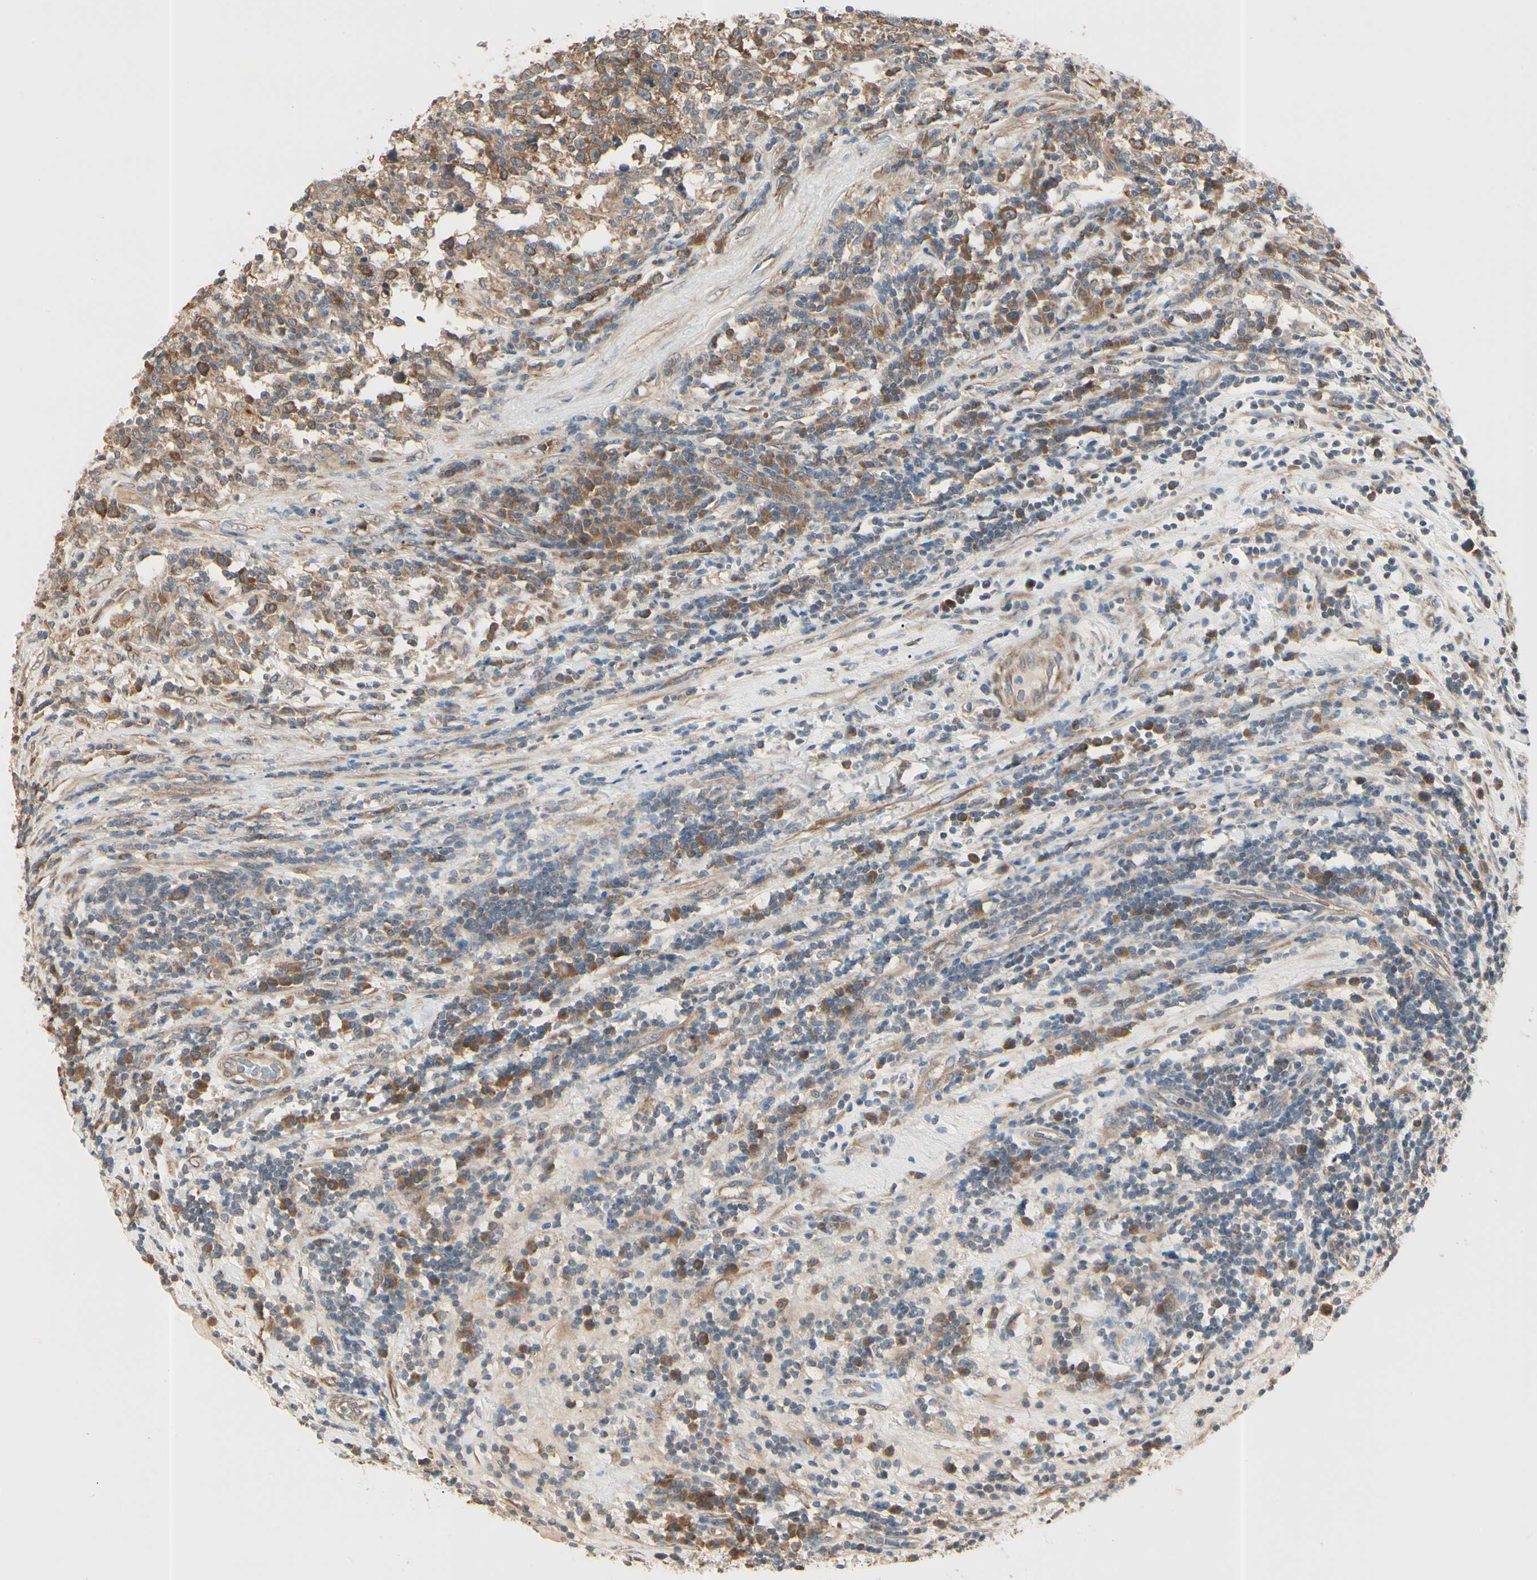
{"staining": {"intensity": "moderate", "quantity": ">75%", "location": "cytoplasmic/membranous"}, "tissue": "testis cancer", "cell_type": "Tumor cells", "image_type": "cancer", "snomed": [{"axis": "morphology", "description": "Seminoma, NOS"}, {"axis": "topography", "description": "Testis"}], "caption": "This histopathology image displays immunohistochemistry (IHC) staining of human testis seminoma, with medium moderate cytoplasmic/membranous expression in approximately >75% of tumor cells.", "gene": "IRAG1", "patient": {"sex": "male", "age": 43}}